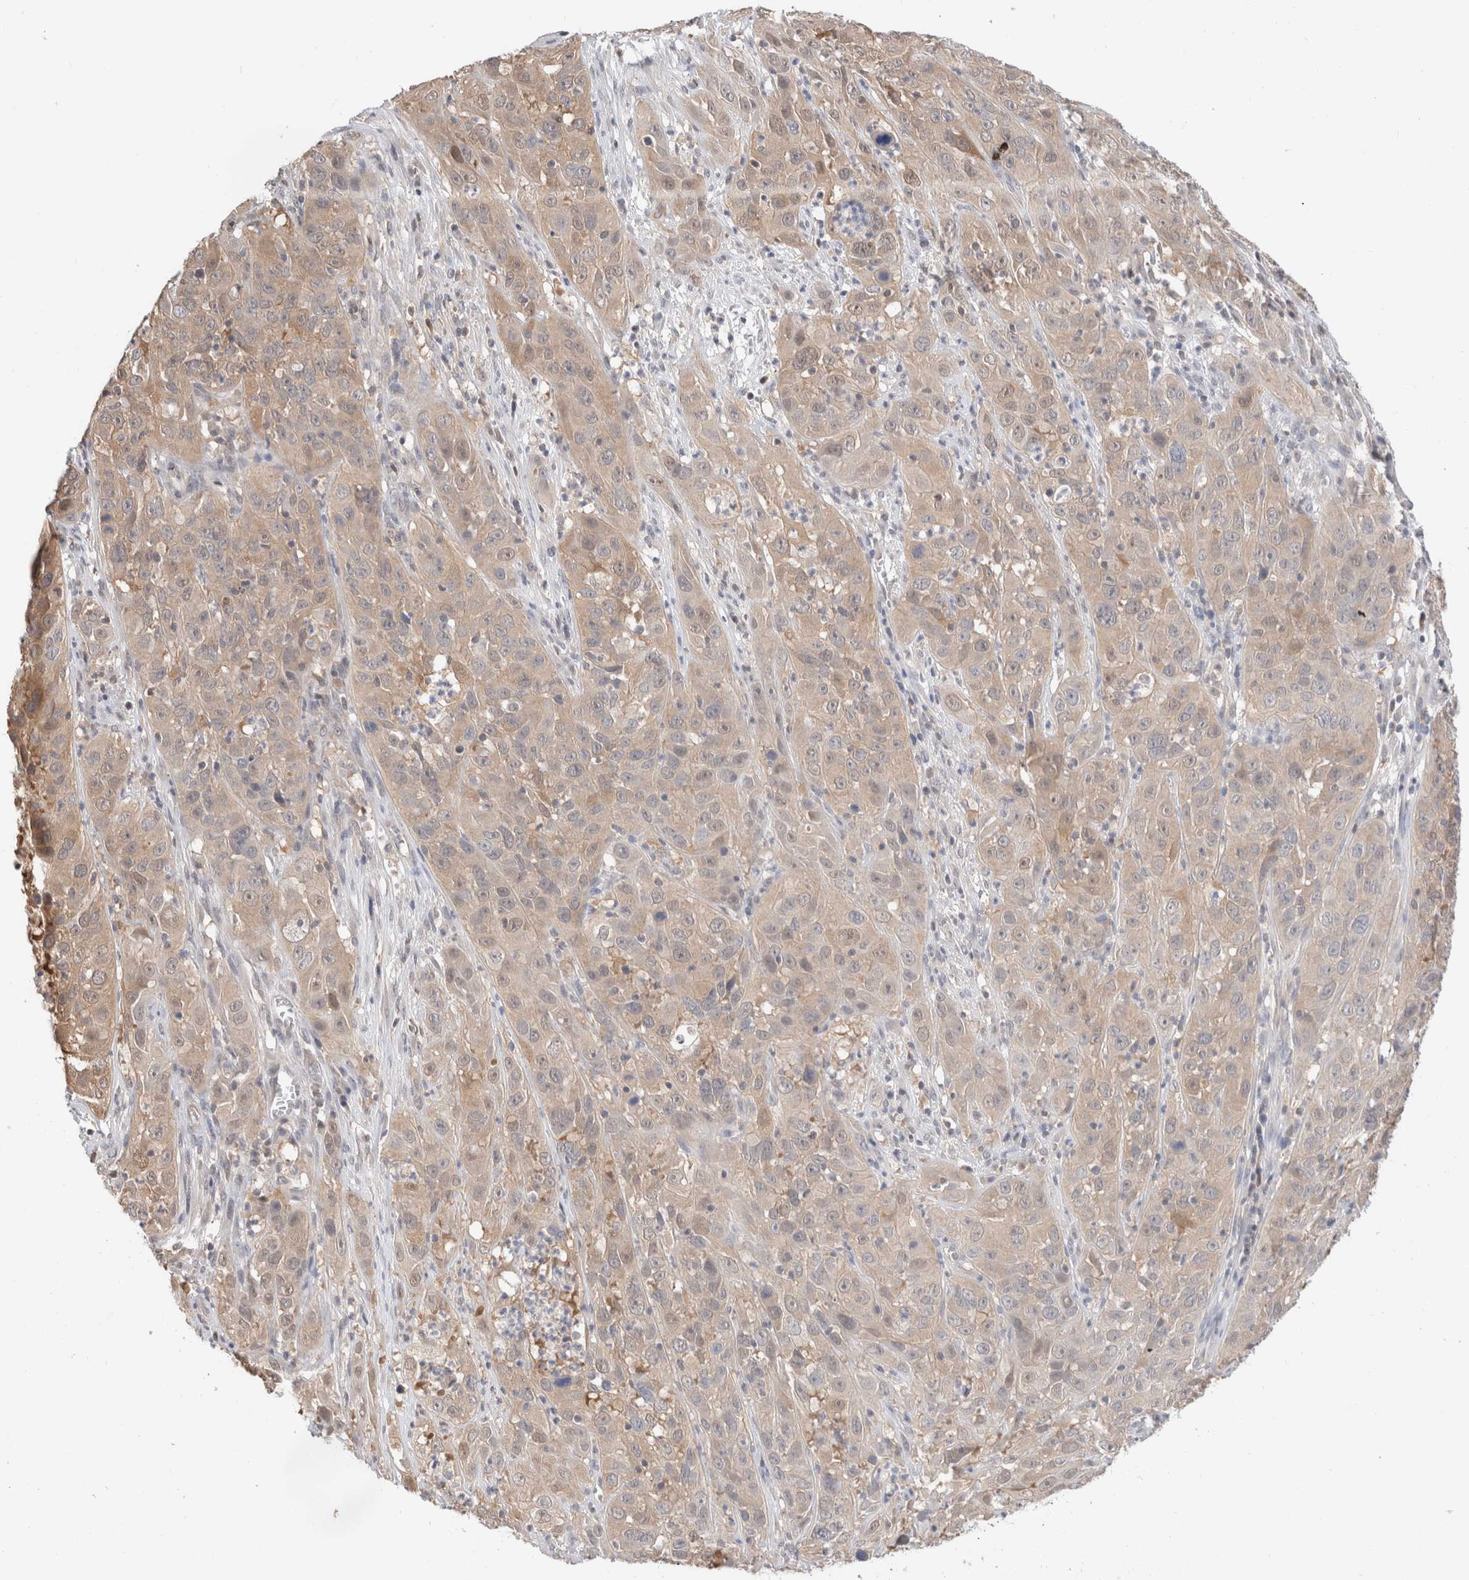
{"staining": {"intensity": "weak", "quantity": ">75%", "location": "cytoplasmic/membranous"}, "tissue": "cervical cancer", "cell_type": "Tumor cells", "image_type": "cancer", "snomed": [{"axis": "morphology", "description": "Squamous cell carcinoma, NOS"}, {"axis": "topography", "description": "Cervix"}], "caption": "A brown stain highlights weak cytoplasmic/membranous staining of a protein in human cervical squamous cell carcinoma tumor cells.", "gene": "C17orf97", "patient": {"sex": "female", "age": 32}}